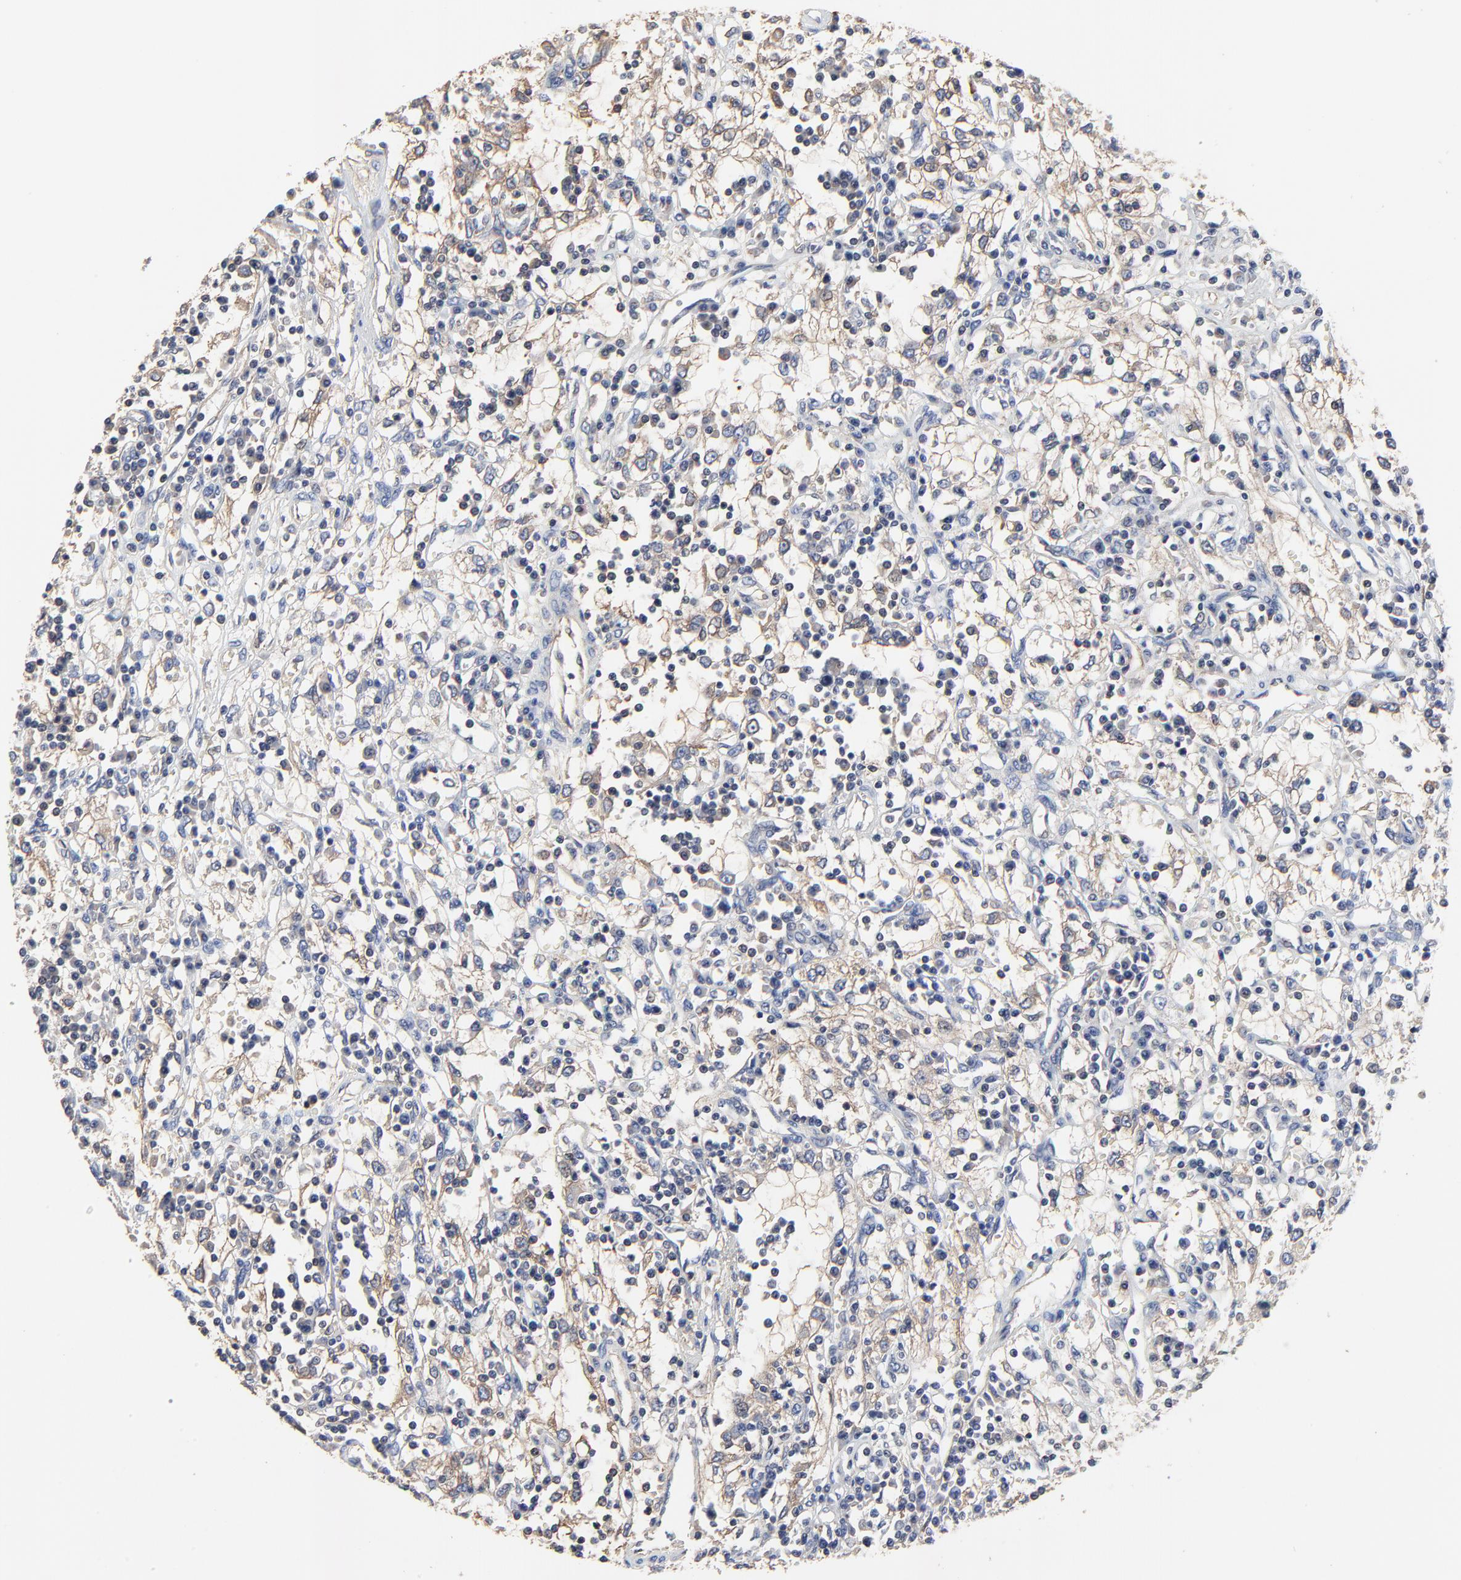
{"staining": {"intensity": "weak", "quantity": "25%-75%", "location": "cytoplasmic/membranous"}, "tissue": "renal cancer", "cell_type": "Tumor cells", "image_type": "cancer", "snomed": [{"axis": "morphology", "description": "Adenocarcinoma, NOS"}, {"axis": "topography", "description": "Kidney"}], "caption": "This is an image of IHC staining of renal cancer, which shows weak expression in the cytoplasmic/membranous of tumor cells.", "gene": "NXF3", "patient": {"sex": "male", "age": 82}}